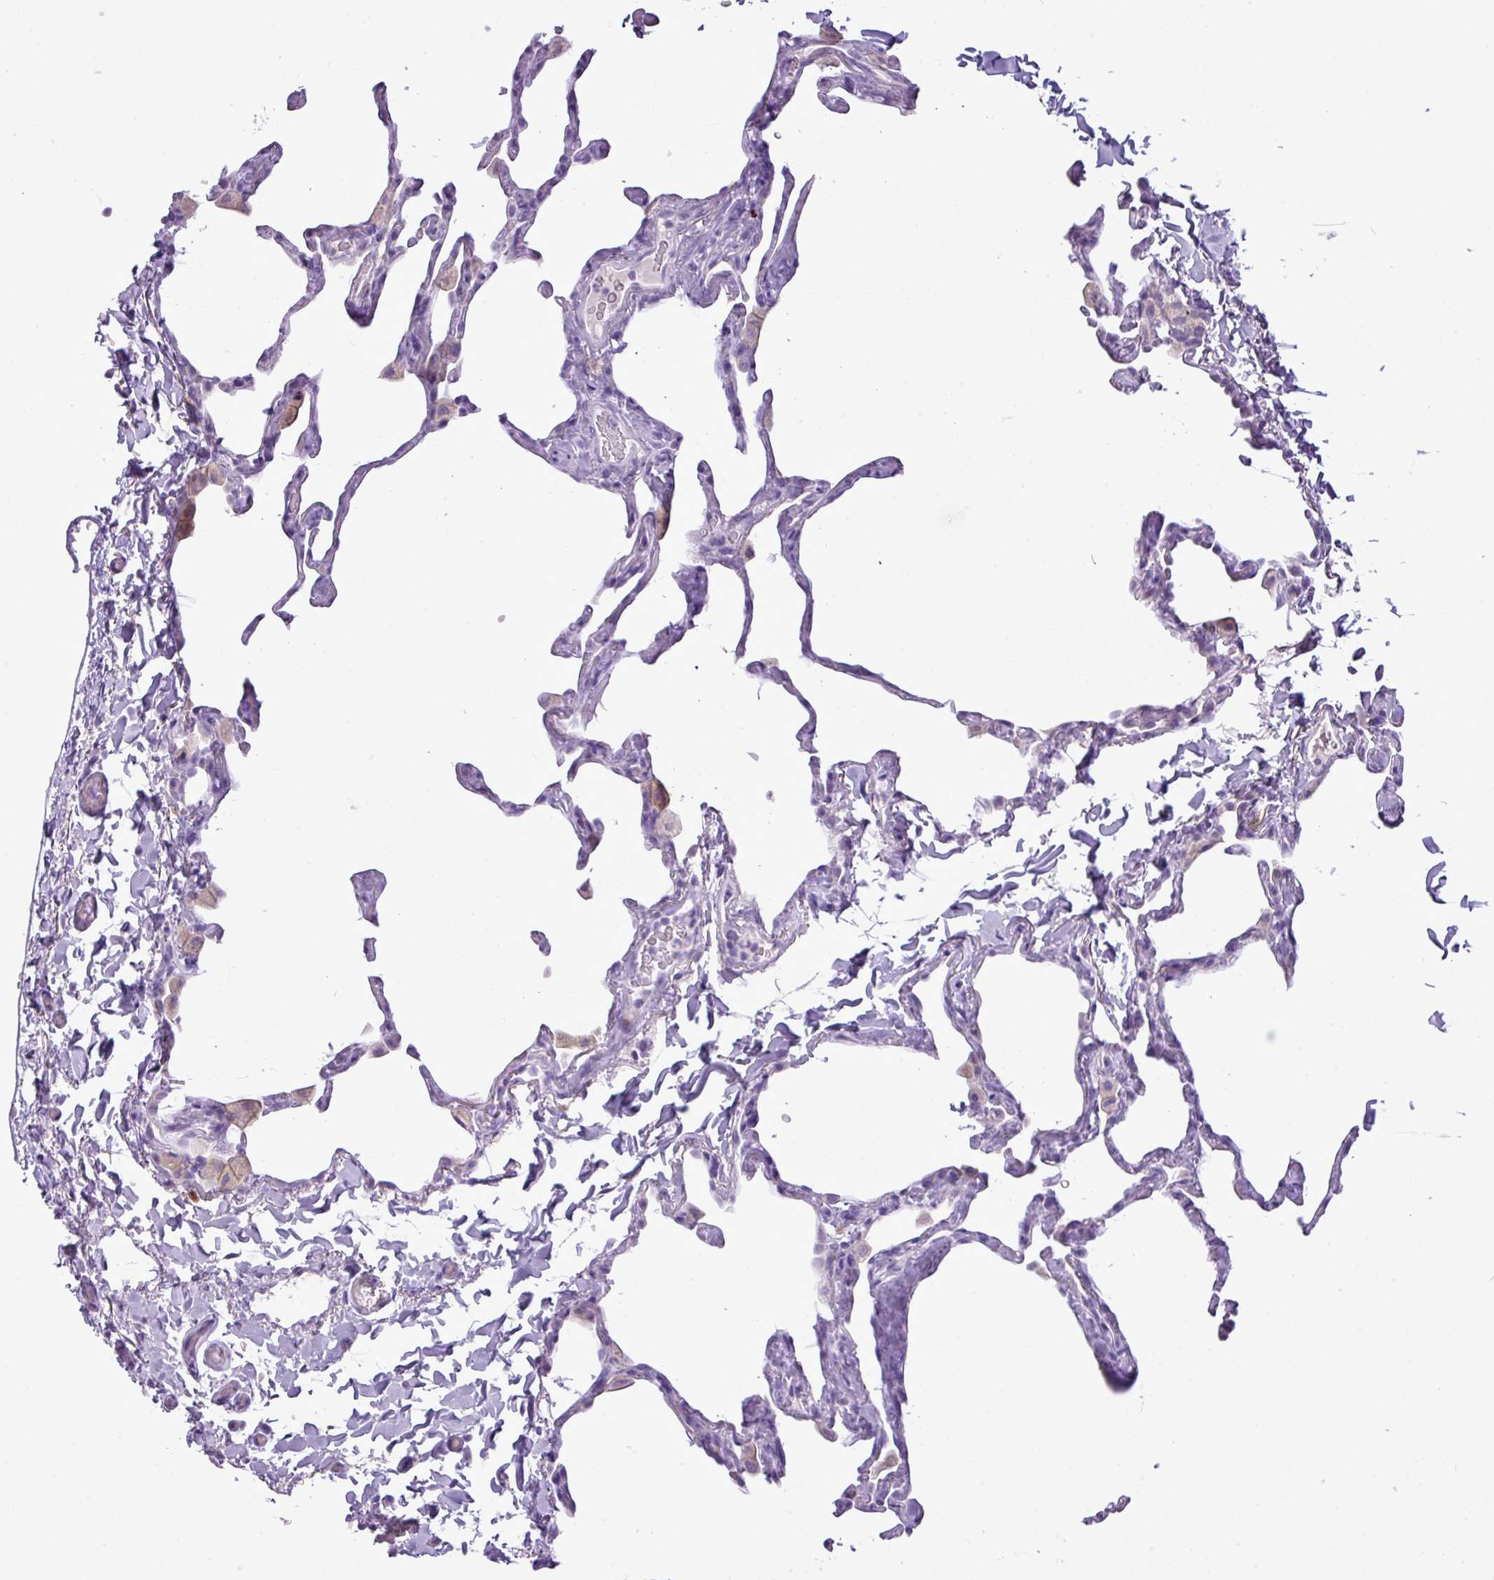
{"staining": {"intensity": "negative", "quantity": "none", "location": "none"}, "tissue": "lung", "cell_type": "Alveolar cells", "image_type": "normal", "snomed": [{"axis": "morphology", "description": "Normal tissue, NOS"}, {"axis": "topography", "description": "Lung"}], "caption": "Alveolar cells are negative for brown protein staining in normal lung.", "gene": "RBMXL2", "patient": {"sex": "male", "age": 65}}